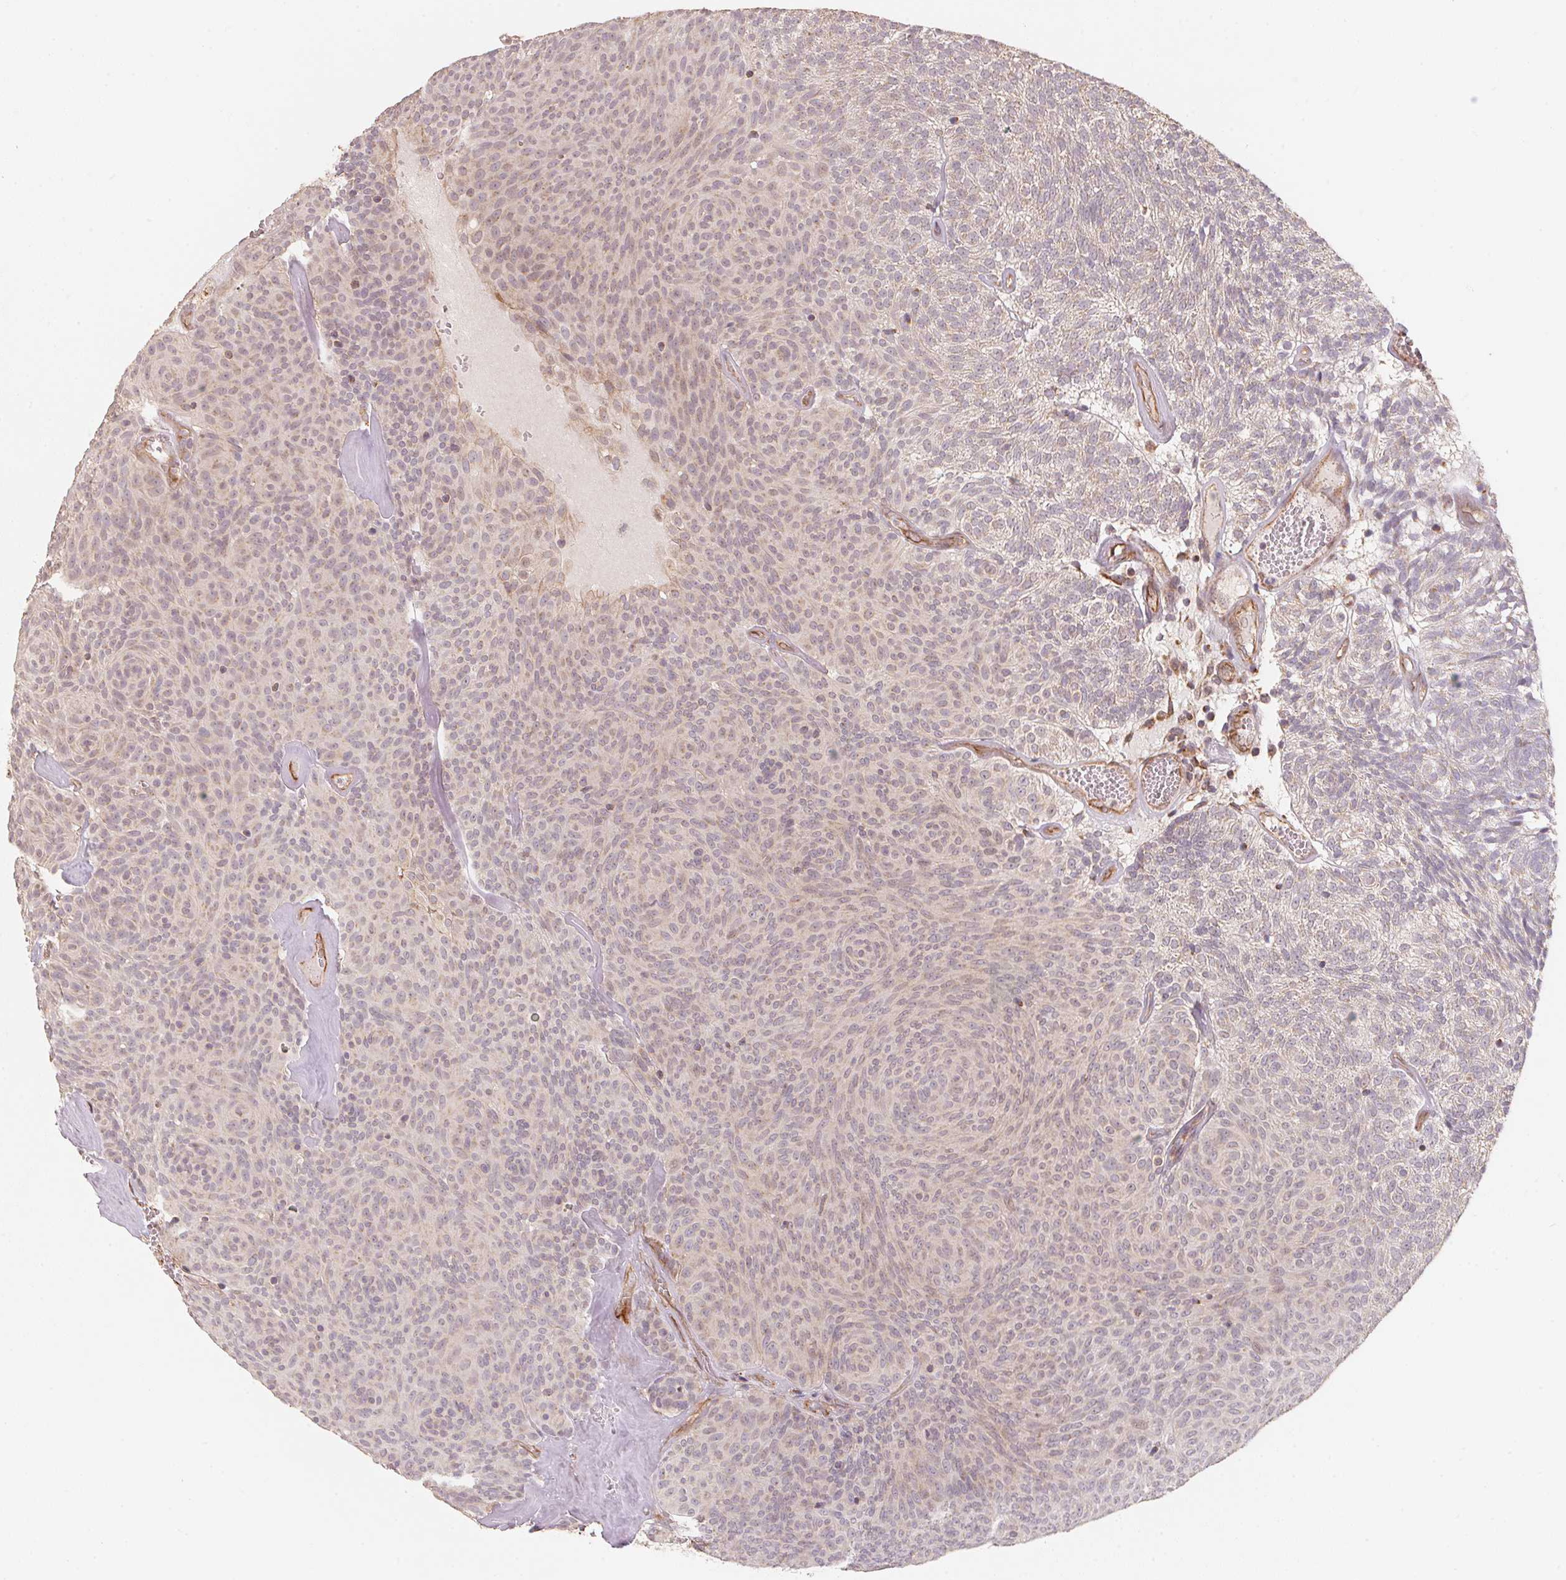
{"staining": {"intensity": "negative", "quantity": "none", "location": "none"}, "tissue": "urothelial cancer", "cell_type": "Tumor cells", "image_type": "cancer", "snomed": [{"axis": "morphology", "description": "Urothelial carcinoma, Low grade"}, {"axis": "topography", "description": "Urinary bladder"}], "caption": "A photomicrograph of human urothelial carcinoma (low-grade) is negative for staining in tumor cells.", "gene": "TSPAN12", "patient": {"sex": "male", "age": 77}}